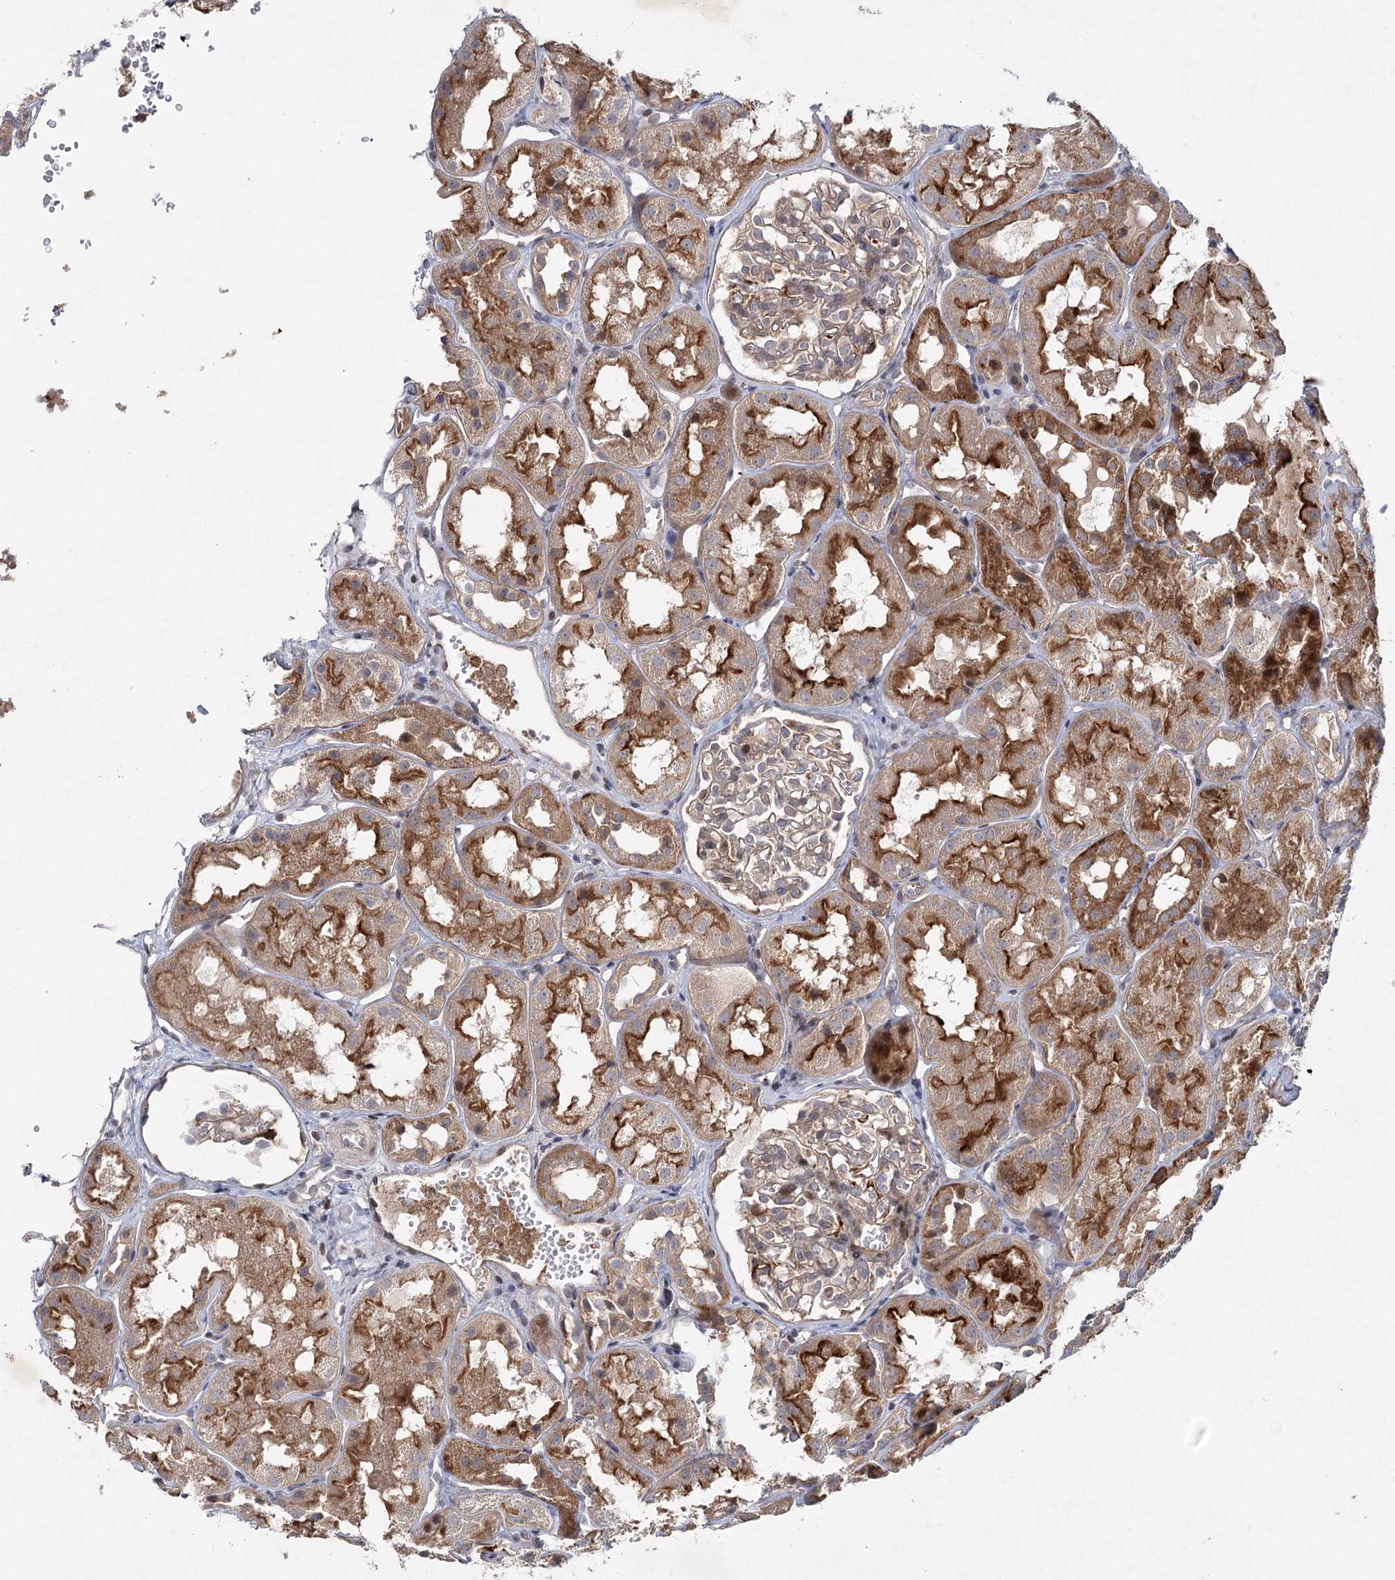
{"staining": {"intensity": "moderate", "quantity": "<25%", "location": "cytoplasmic/membranous"}, "tissue": "kidney", "cell_type": "Cells in glomeruli", "image_type": "normal", "snomed": [{"axis": "morphology", "description": "Normal tissue, NOS"}, {"axis": "topography", "description": "Kidney"}], "caption": "About <25% of cells in glomeruli in normal kidney exhibit moderate cytoplasmic/membranous protein expression as visualized by brown immunohistochemical staining.", "gene": "MAP3K13", "patient": {"sex": "male", "age": 16}}